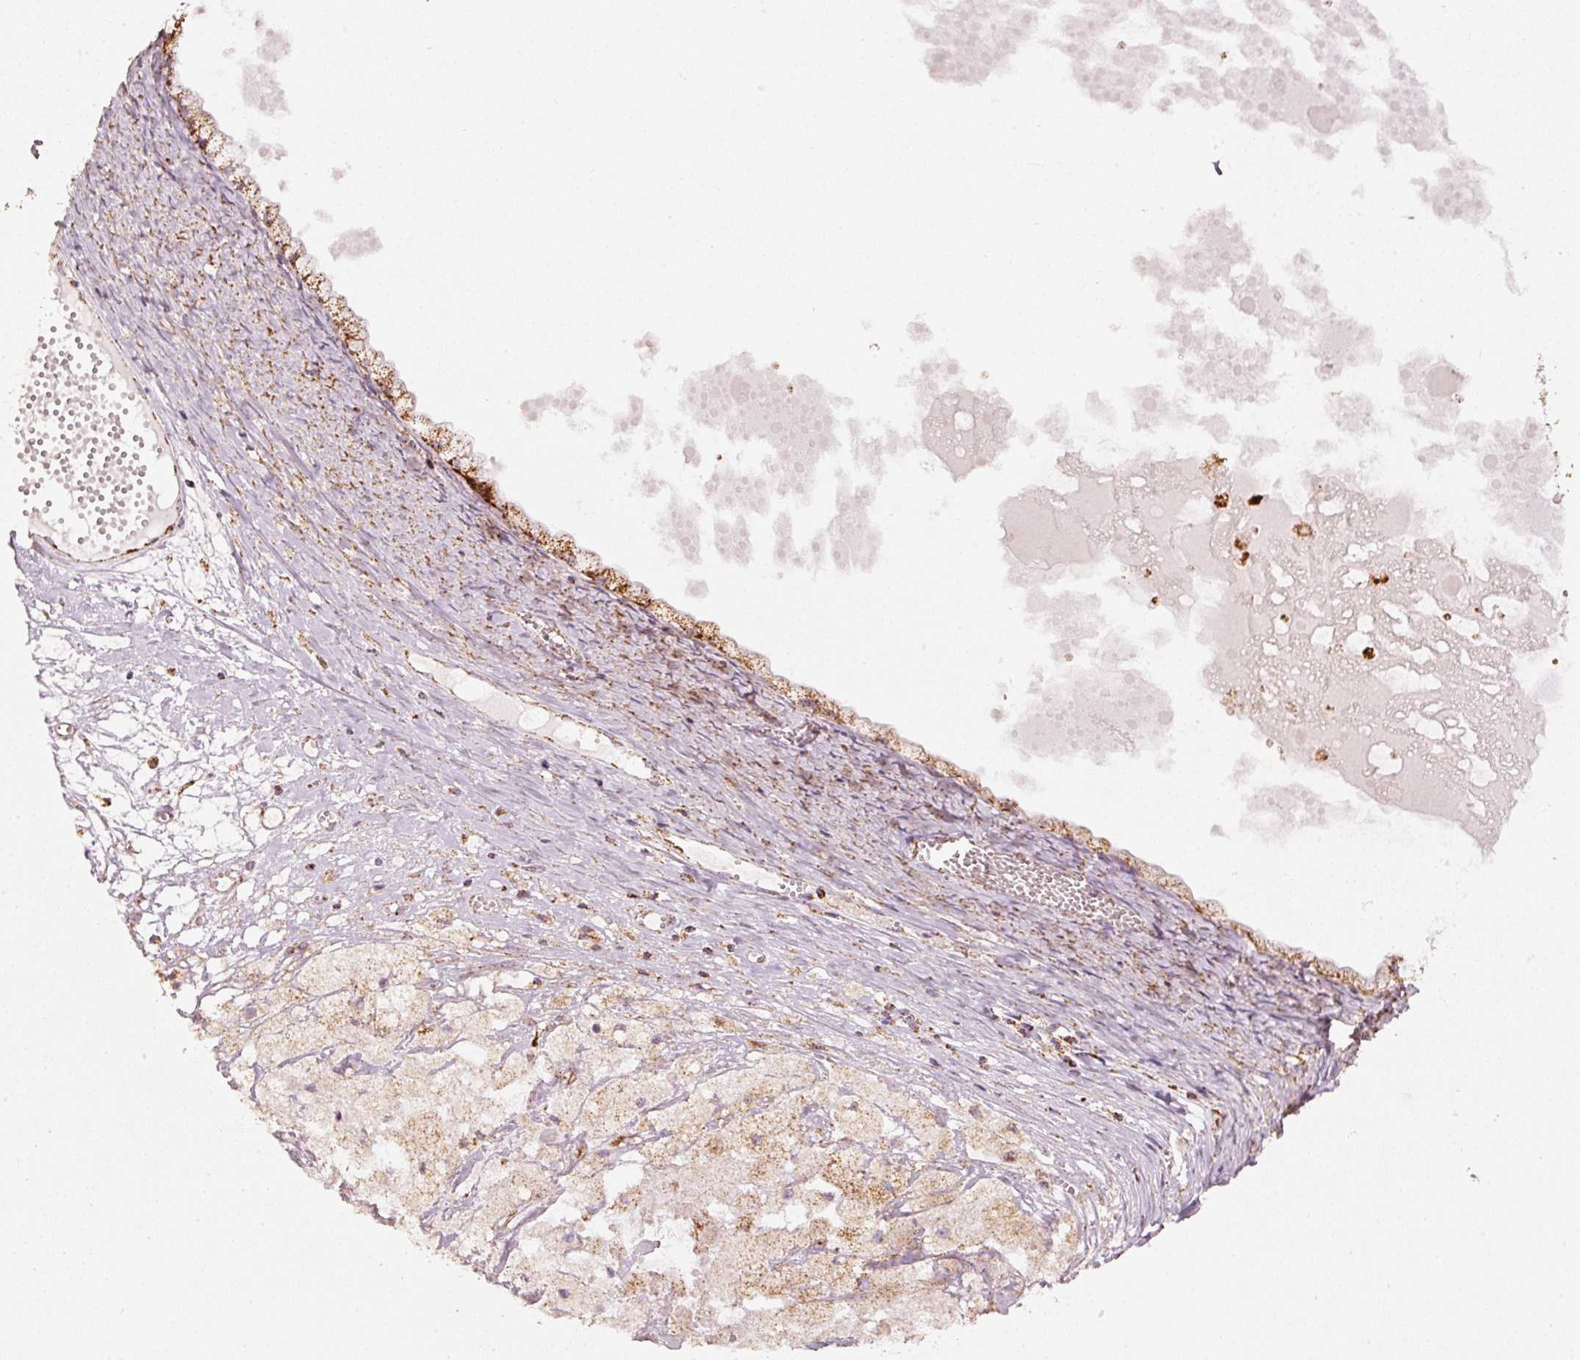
{"staining": {"intensity": "strong", "quantity": ">75%", "location": "cytoplasmic/membranous"}, "tissue": "ovarian cancer", "cell_type": "Tumor cells", "image_type": "cancer", "snomed": [{"axis": "morphology", "description": "Cystadenocarcinoma, mucinous, NOS"}, {"axis": "topography", "description": "Ovary"}], "caption": "Protein staining by immunohistochemistry (IHC) exhibits strong cytoplasmic/membranous positivity in about >75% of tumor cells in ovarian mucinous cystadenocarcinoma.", "gene": "UQCRC1", "patient": {"sex": "female", "age": 61}}